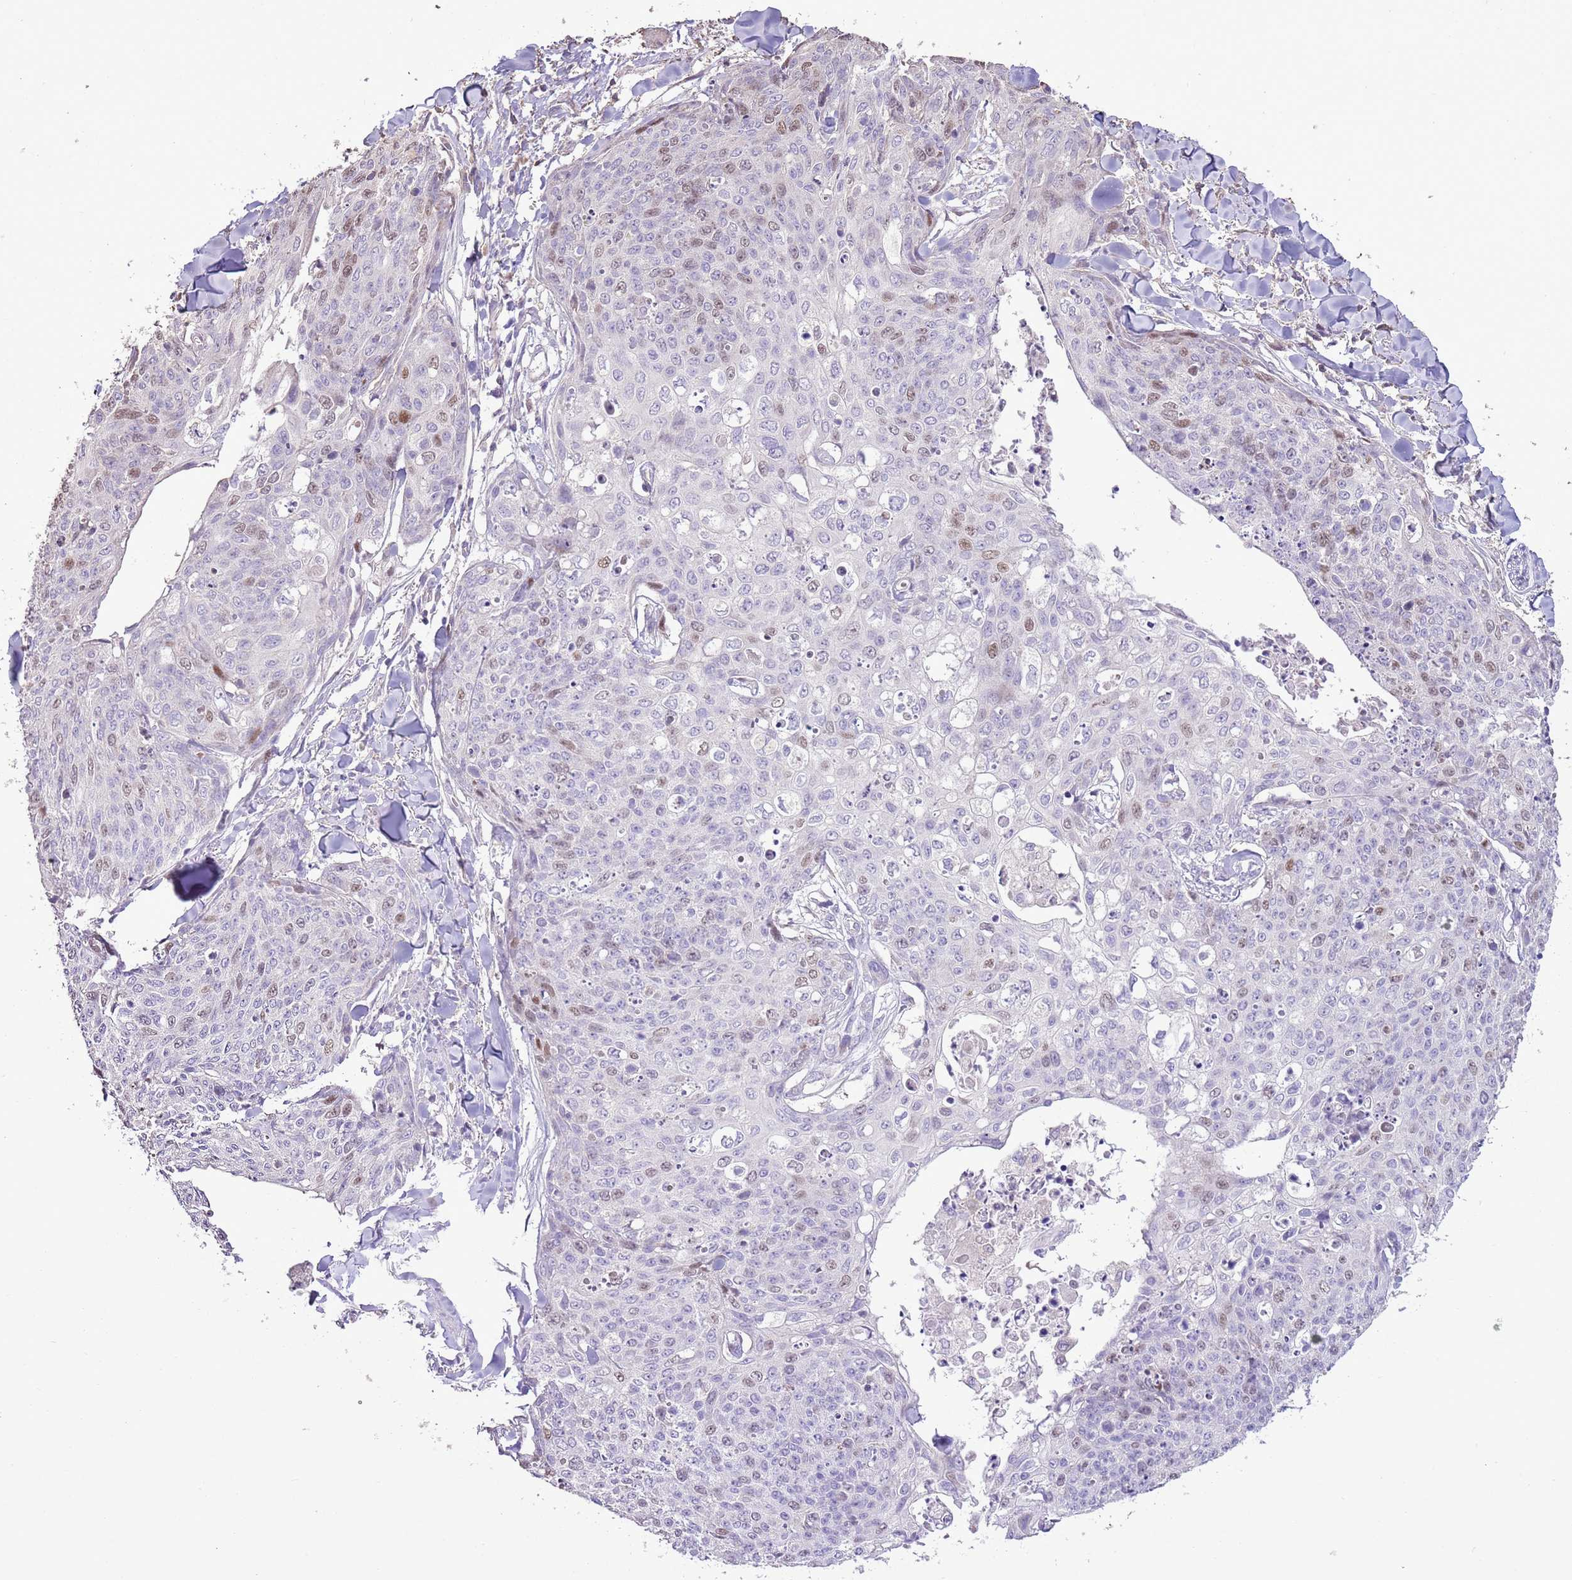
{"staining": {"intensity": "moderate", "quantity": "<25%", "location": "nuclear"}, "tissue": "skin cancer", "cell_type": "Tumor cells", "image_type": "cancer", "snomed": [{"axis": "morphology", "description": "Squamous cell carcinoma, NOS"}, {"axis": "topography", "description": "Skin"}, {"axis": "topography", "description": "Vulva"}], "caption": "Protein staining of skin cancer tissue reveals moderate nuclear expression in approximately <25% of tumor cells. The staining is performed using DAB (3,3'-diaminobenzidine) brown chromogen to label protein expression. The nuclei are counter-stained blue using hematoxylin.", "gene": "GMNN", "patient": {"sex": "female", "age": 85}}